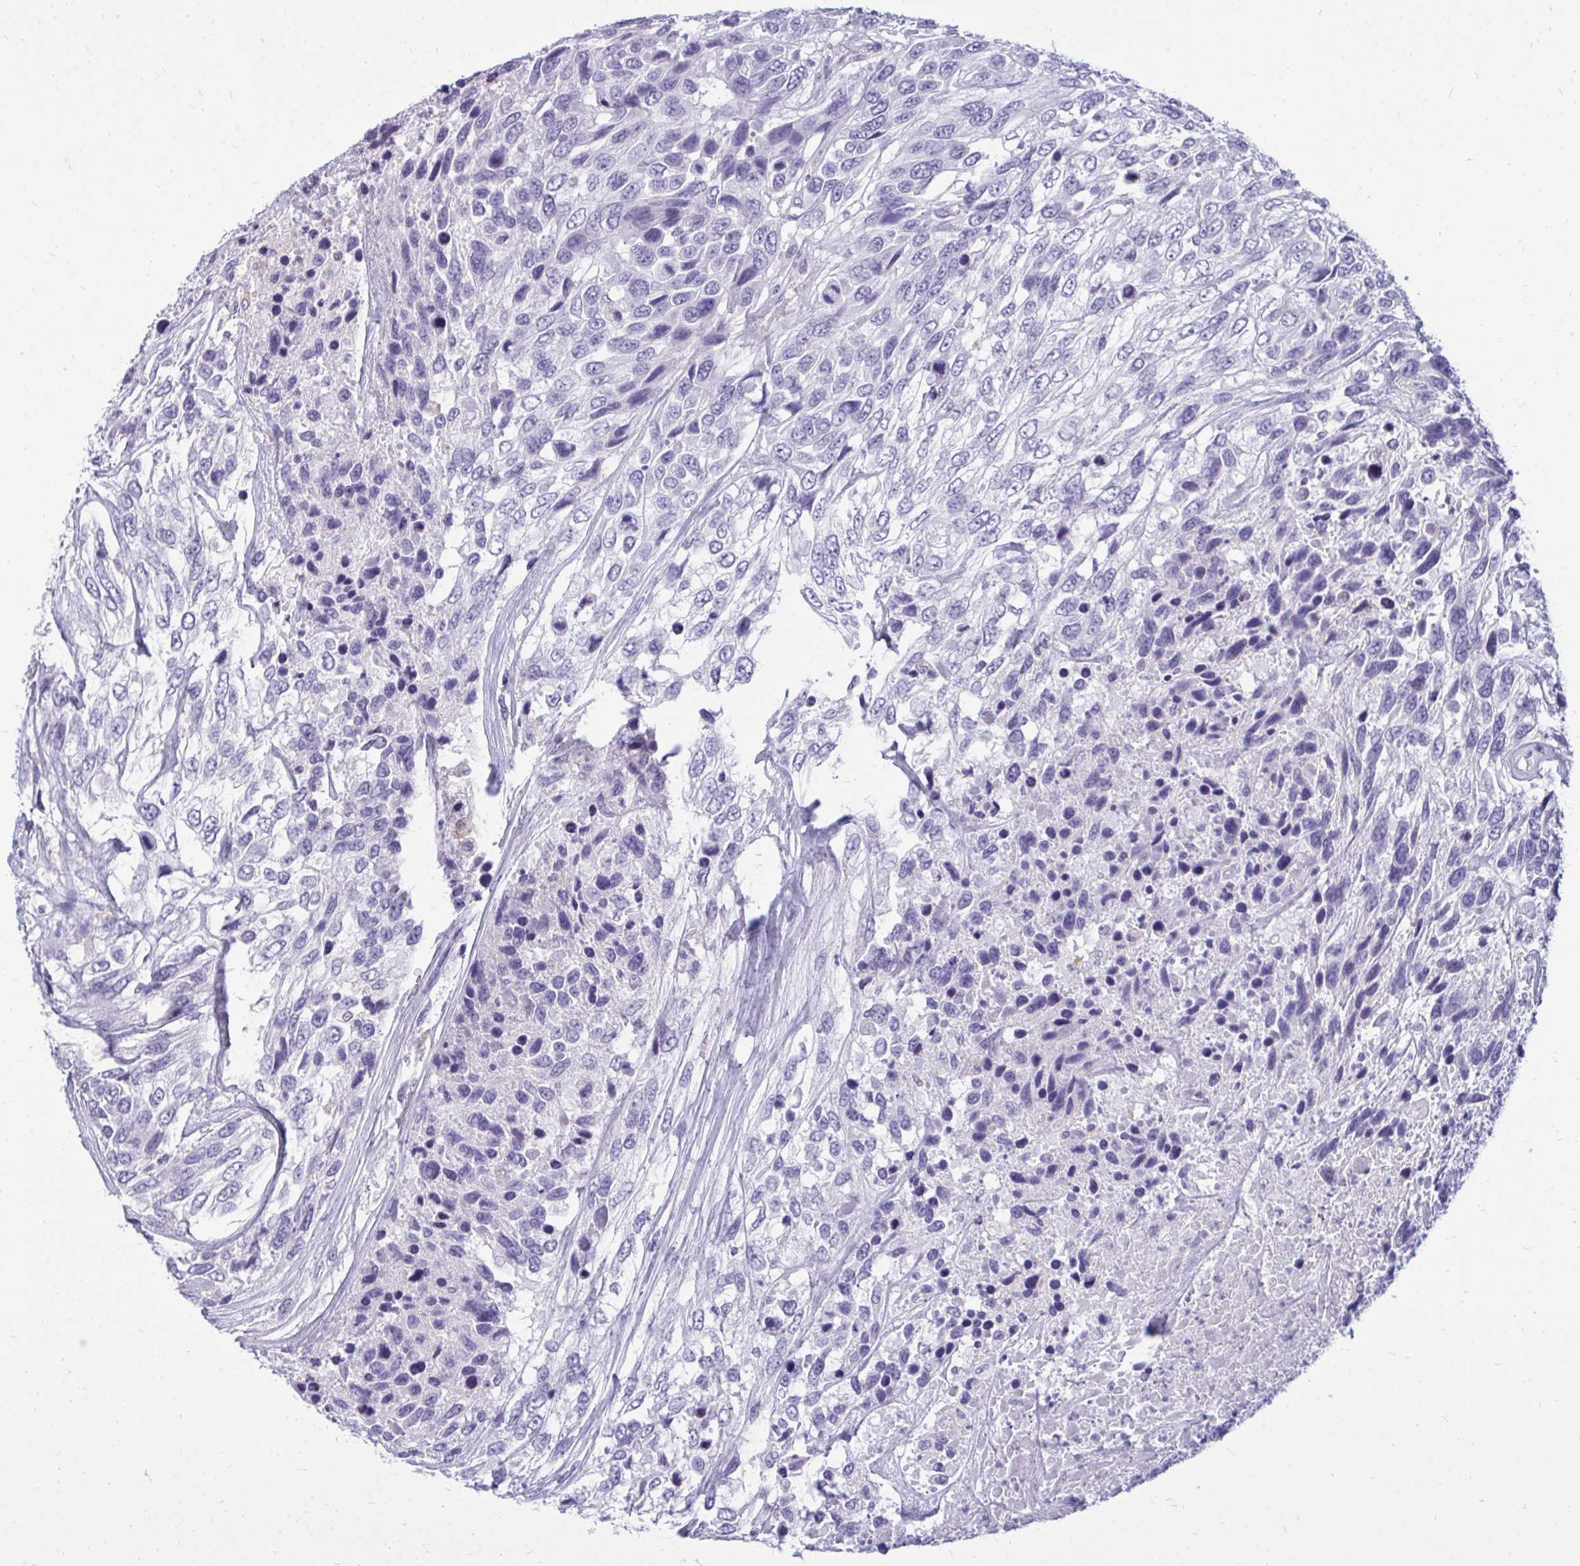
{"staining": {"intensity": "negative", "quantity": "none", "location": "none"}, "tissue": "urothelial cancer", "cell_type": "Tumor cells", "image_type": "cancer", "snomed": [{"axis": "morphology", "description": "Urothelial carcinoma, High grade"}, {"axis": "topography", "description": "Urinary bladder"}], "caption": "The histopathology image exhibits no staining of tumor cells in urothelial cancer.", "gene": "FABP3", "patient": {"sex": "female", "age": 70}}